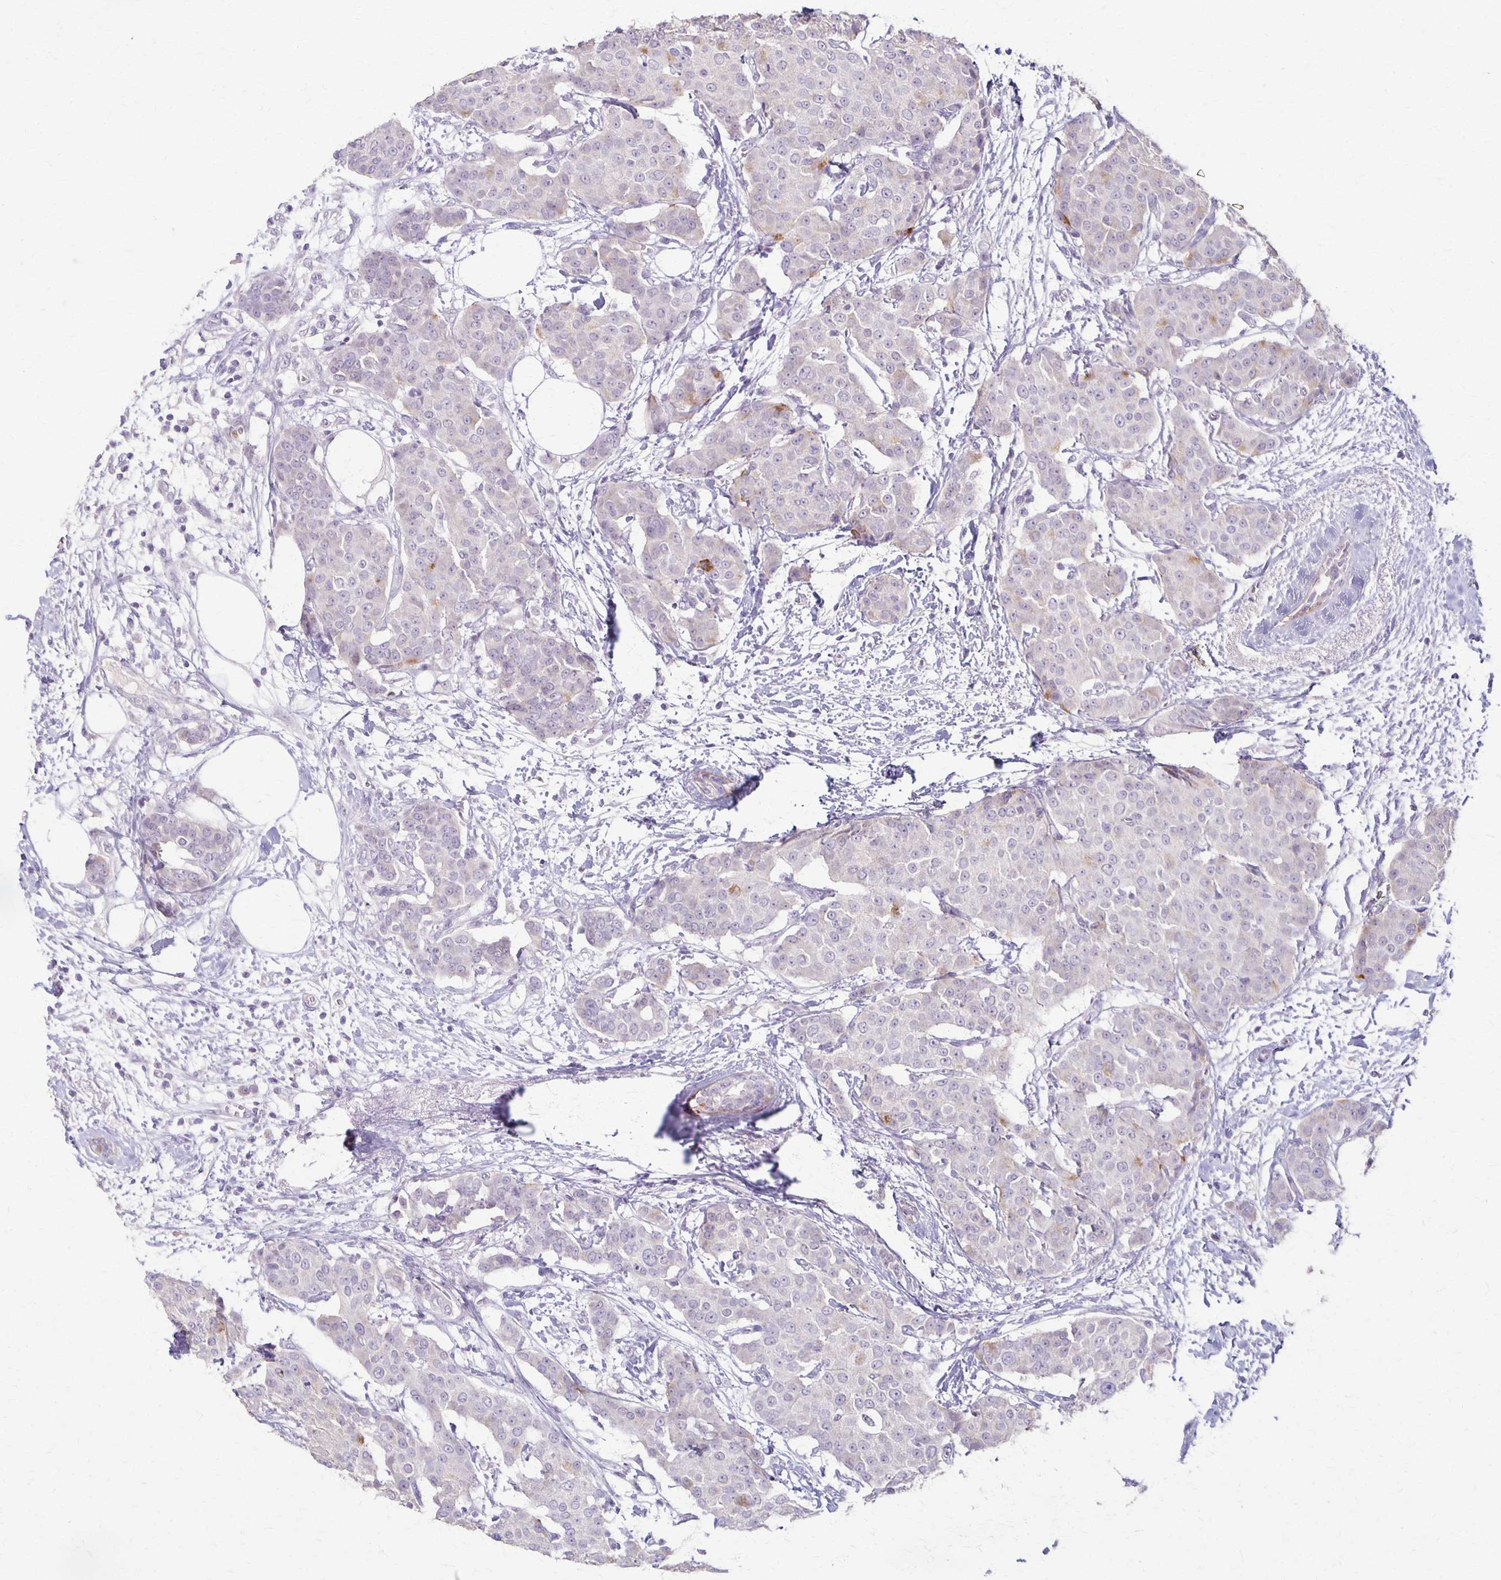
{"staining": {"intensity": "negative", "quantity": "none", "location": "none"}, "tissue": "breast cancer", "cell_type": "Tumor cells", "image_type": "cancer", "snomed": [{"axis": "morphology", "description": "Duct carcinoma"}, {"axis": "topography", "description": "Breast"}], "caption": "Breast cancer (intraductal carcinoma) stained for a protein using immunohistochemistry demonstrates no expression tumor cells.", "gene": "SLC35E2B", "patient": {"sex": "female", "age": 91}}